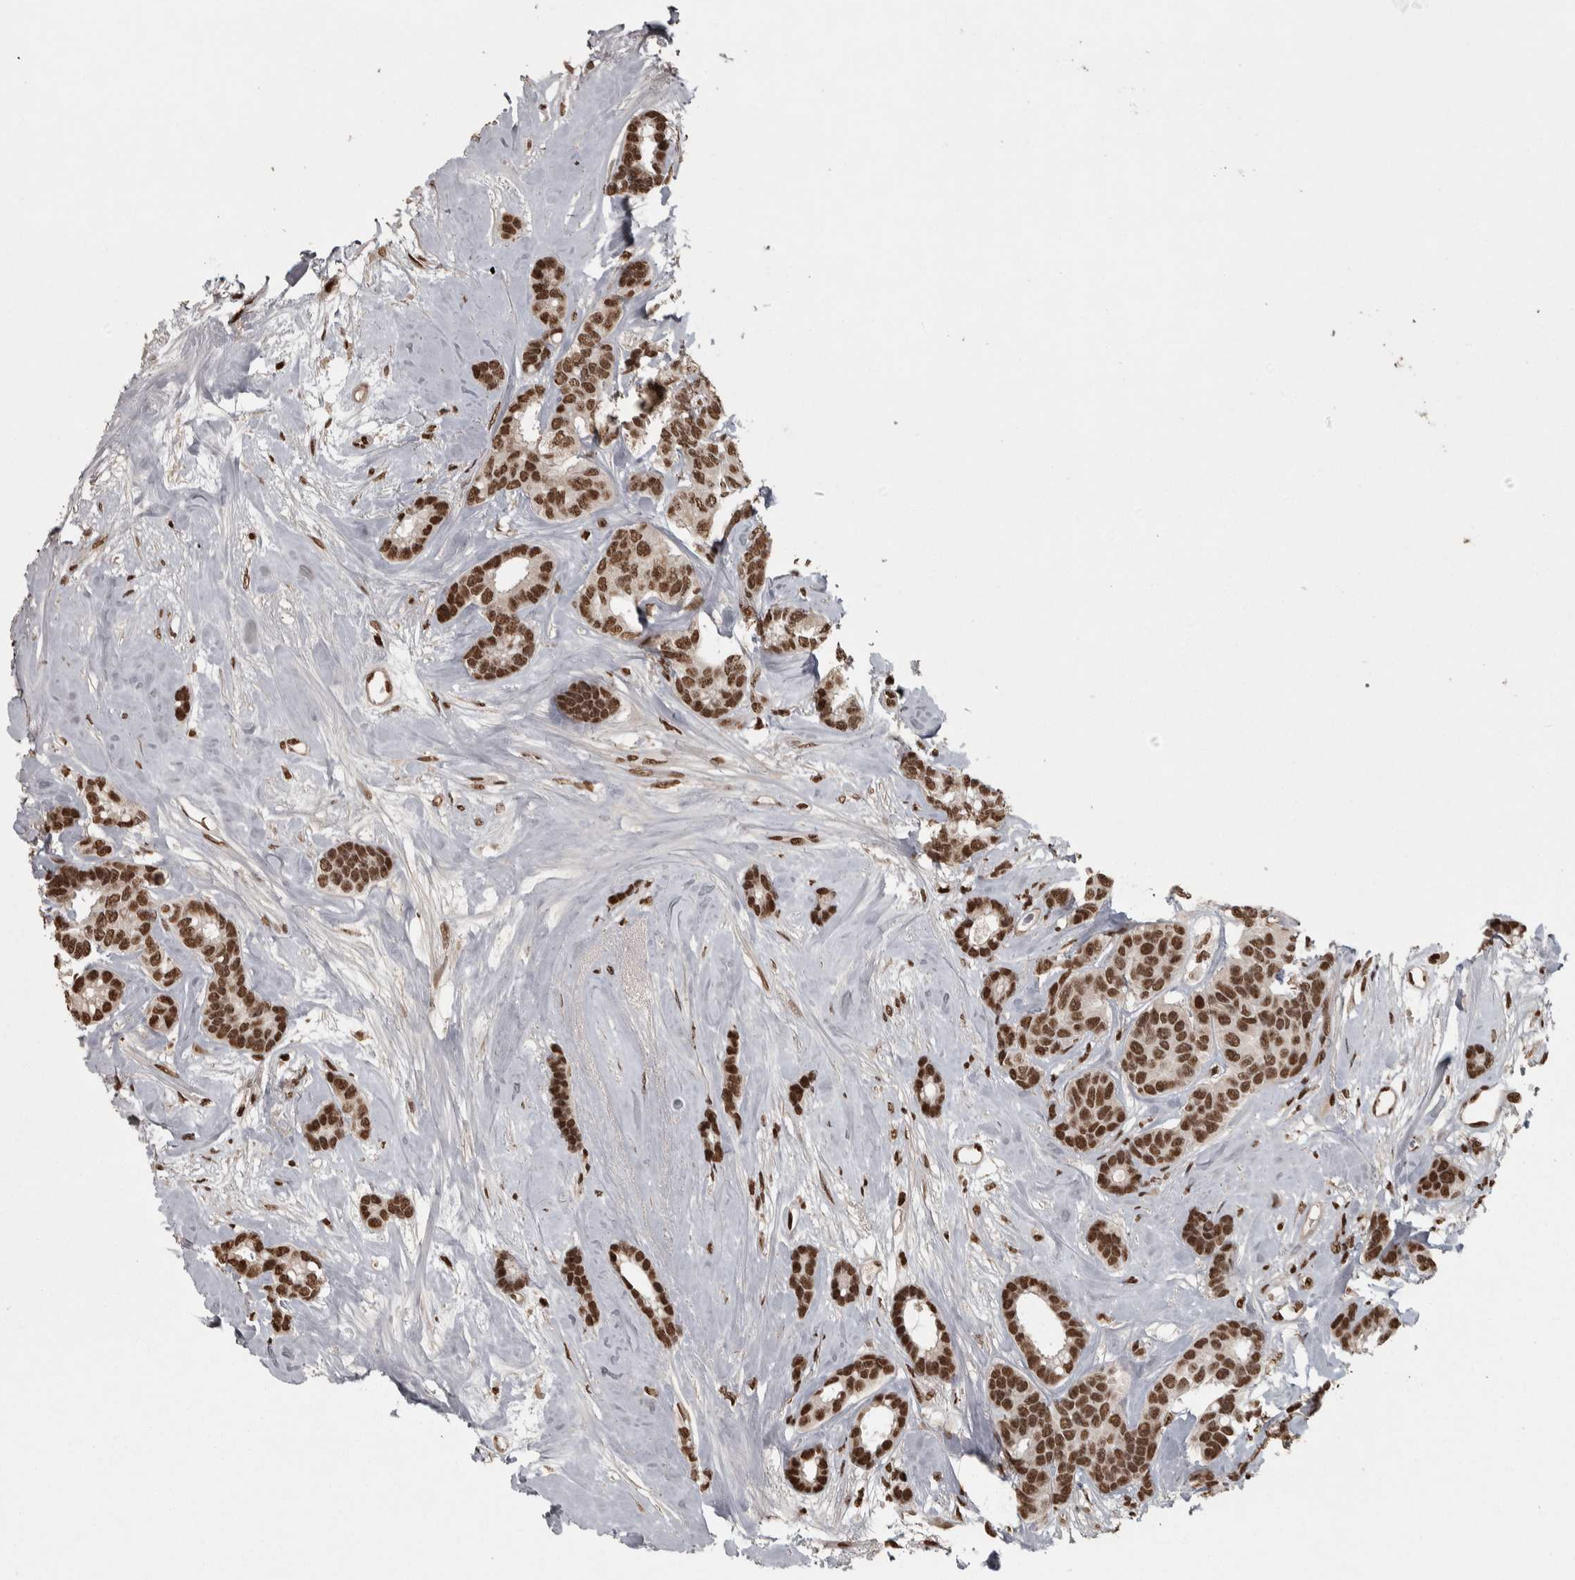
{"staining": {"intensity": "strong", "quantity": ">75%", "location": "nuclear"}, "tissue": "breast cancer", "cell_type": "Tumor cells", "image_type": "cancer", "snomed": [{"axis": "morphology", "description": "Duct carcinoma"}, {"axis": "topography", "description": "Breast"}], "caption": "Breast cancer (infiltrating ductal carcinoma) stained with a protein marker exhibits strong staining in tumor cells.", "gene": "ZFHX4", "patient": {"sex": "female", "age": 87}}